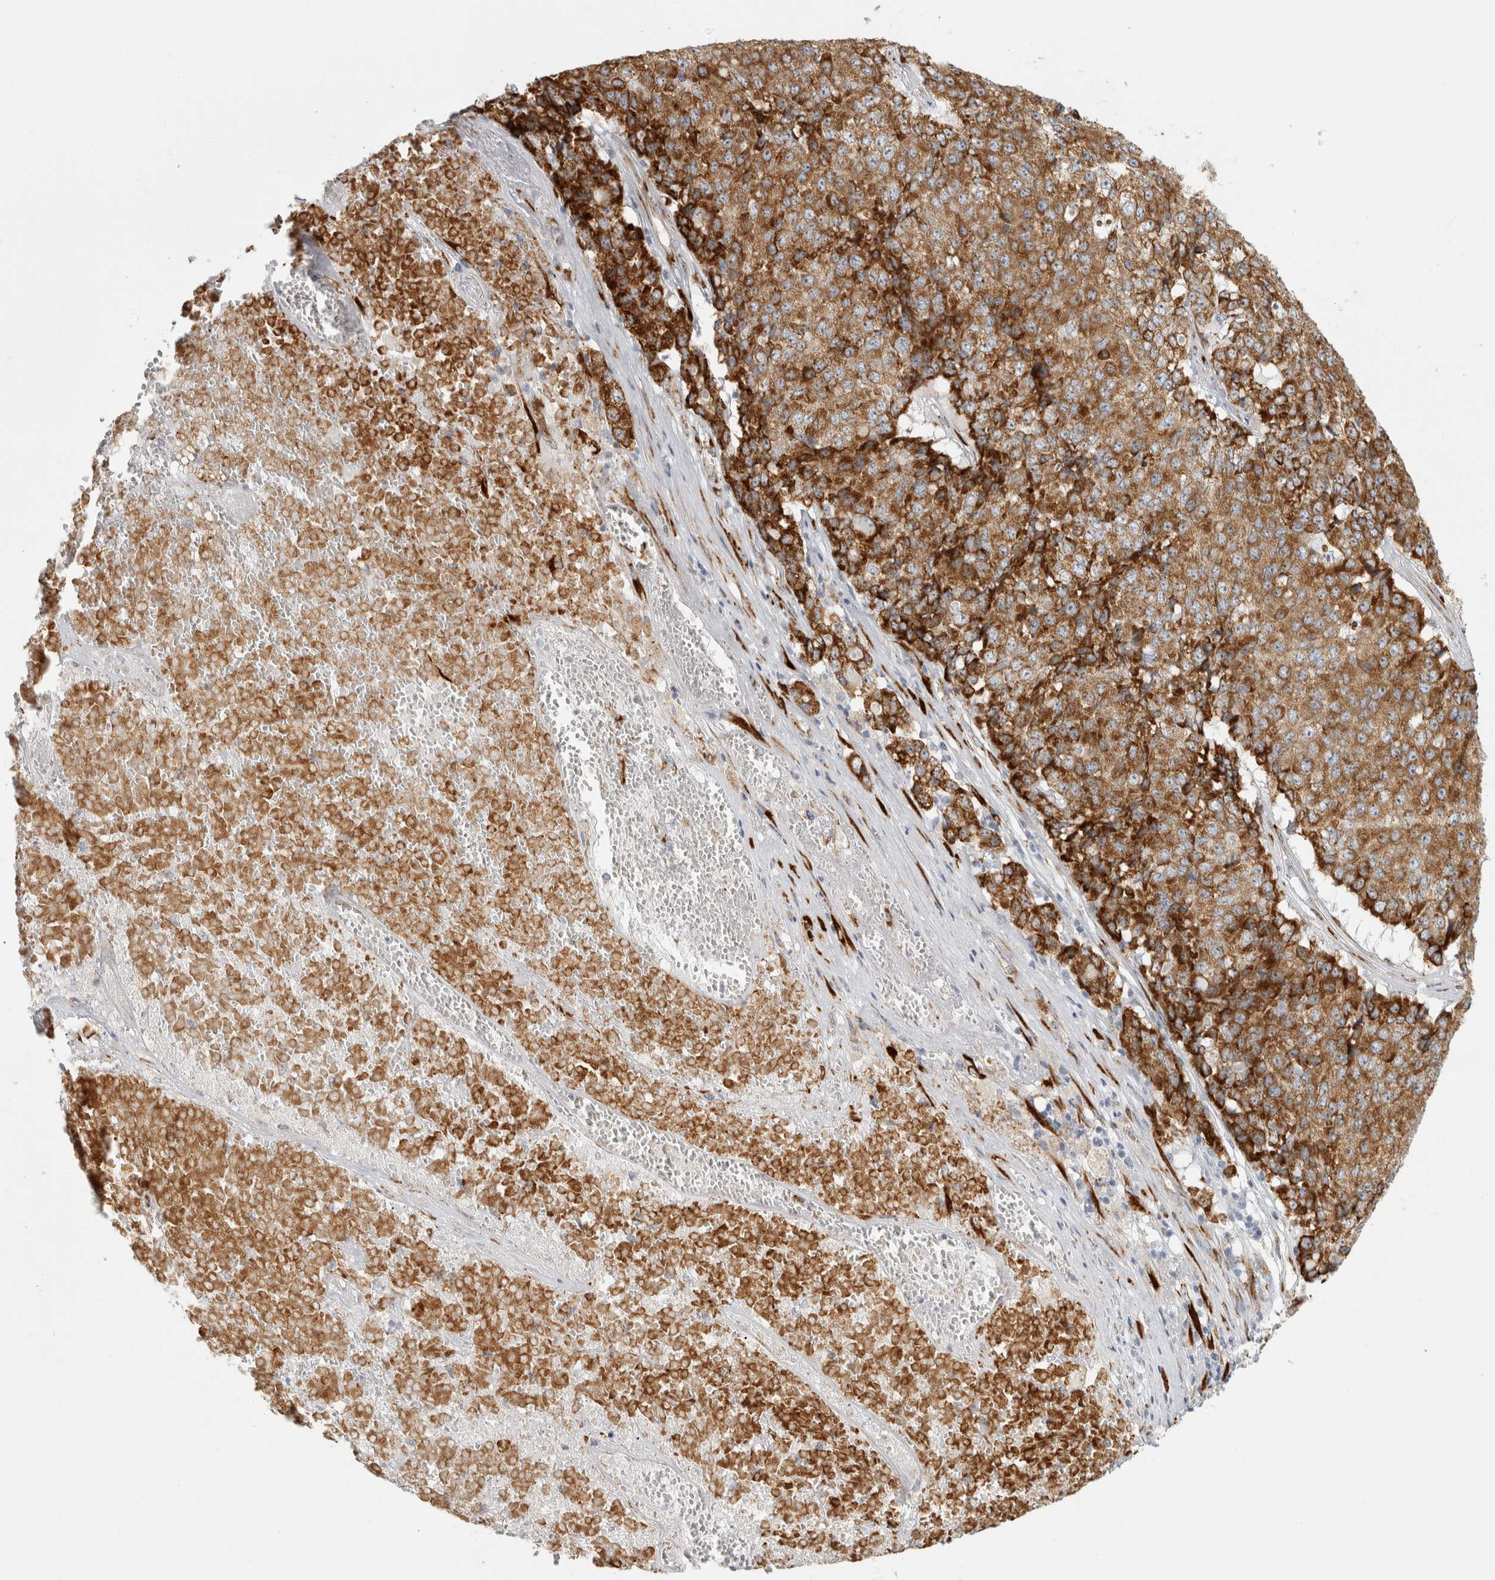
{"staining": {"intensity": "strong", "quantity": ">75%", "location": "cytoplasmic/membranous"}, "tissue": "pancreatic cancer", "cell_type": "Tumor cells", "image_type": "cancer", "snomed": [{"axis": "morphology", "description": "Adenocarcinoma, NOS"}, {"axis": "topography", "description": "Pancreas"}], "caption": "Immunohistochemical staining of human pancreatic cancer (adenocarcinoma) demonstrates high levels of strong cytoplasmic/membranous protein positivity in about >75% of tumor cells.", "gene": "OSTN", "patient": {"sex": "male", "age": 50}}